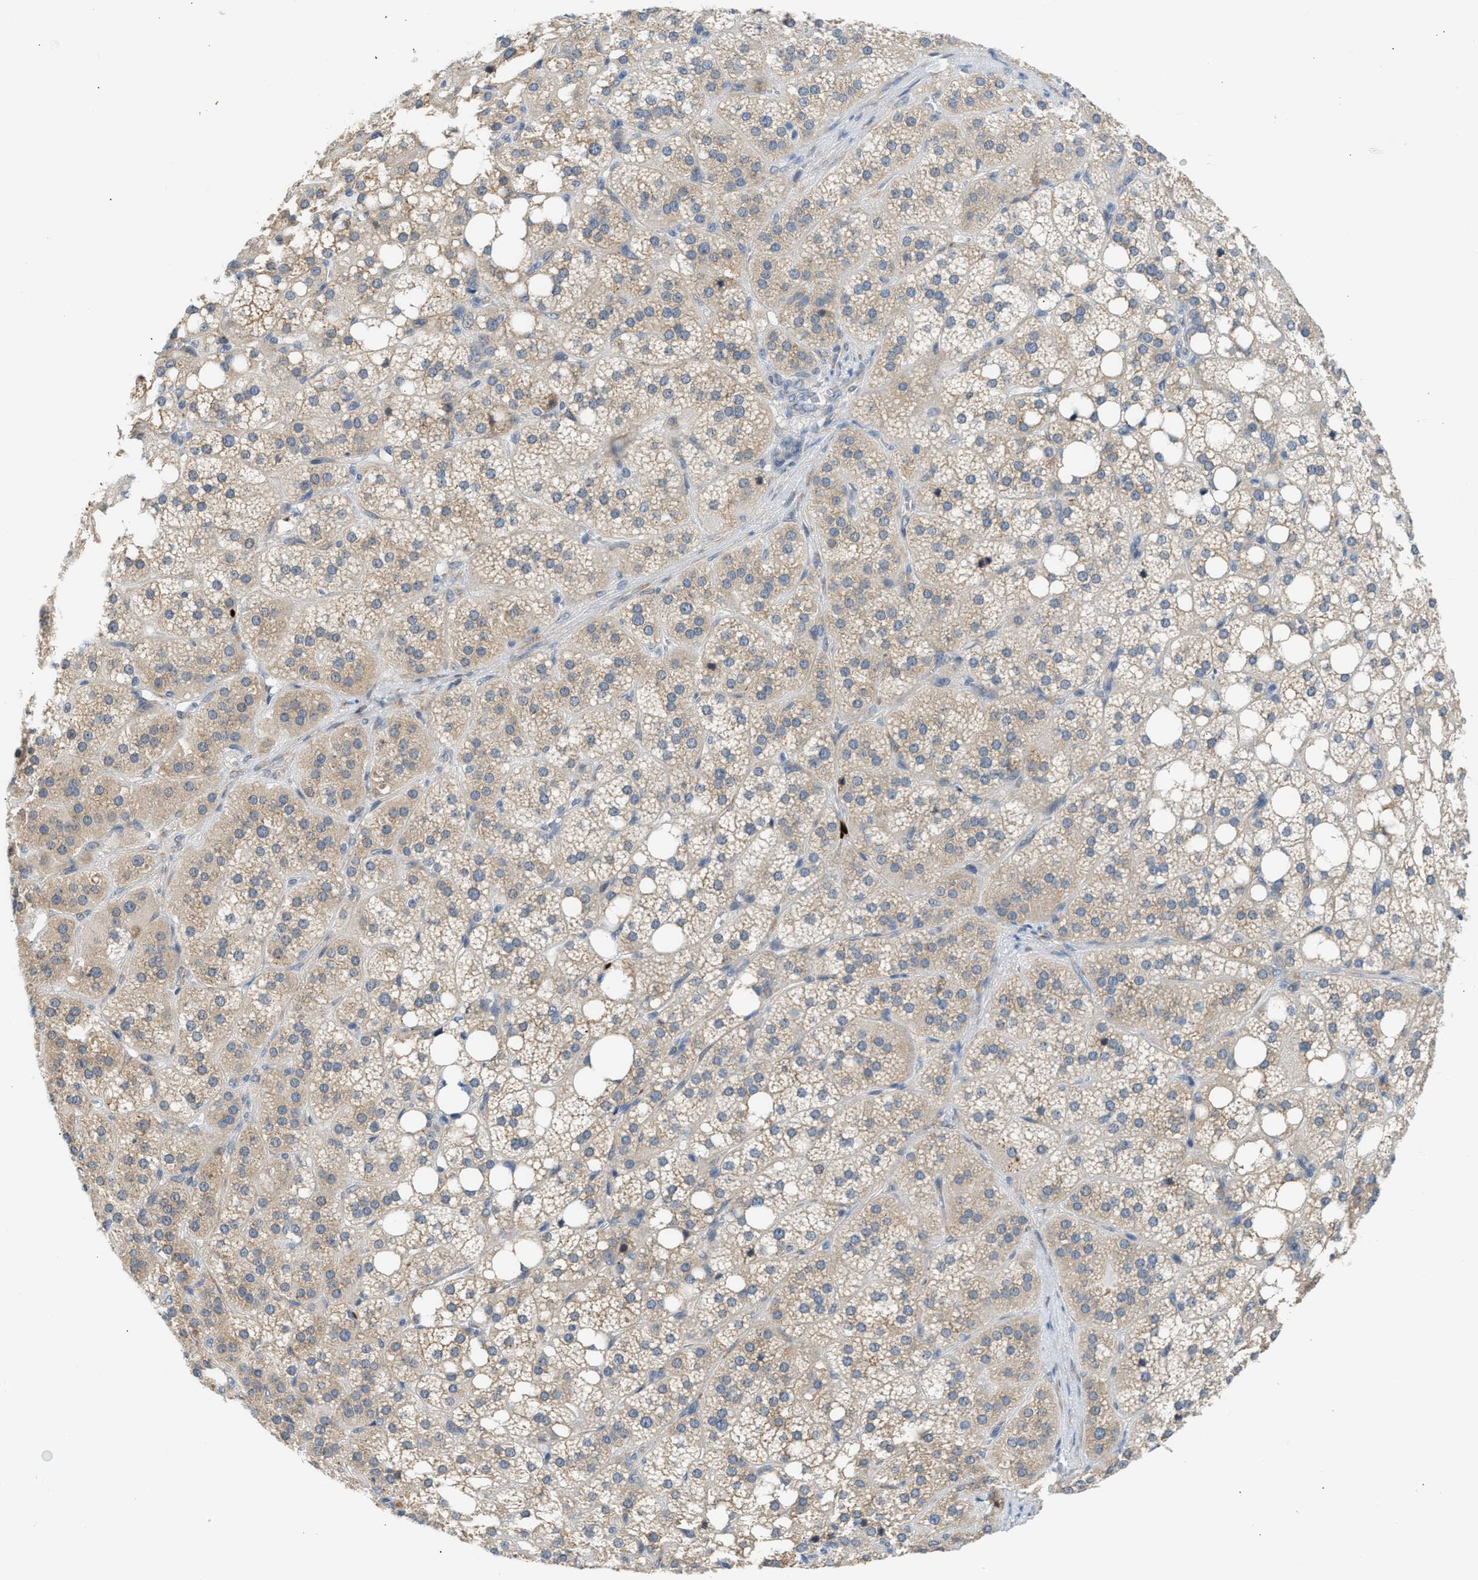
{"staining": {"intensity": "weak", "quantity": ">75%", "location": "cytoplasmic/membranous"}, "tissue": "adrenal gland", "cell_type": "Glandular cells", "image_type": "normal", "snomed": [{"axis": "morphology", "description": "Normal tissue, NOS"}, {"axis": "topography", "description": "Adrenal gland"}], "caption": "IHC of benign human adrenal gland shows low levels of weak cytoplasmic/membranous staining in about >75% of glandular cells.", "gene": "KCNC2", "patient": {"sex": "female", "age": 59}}